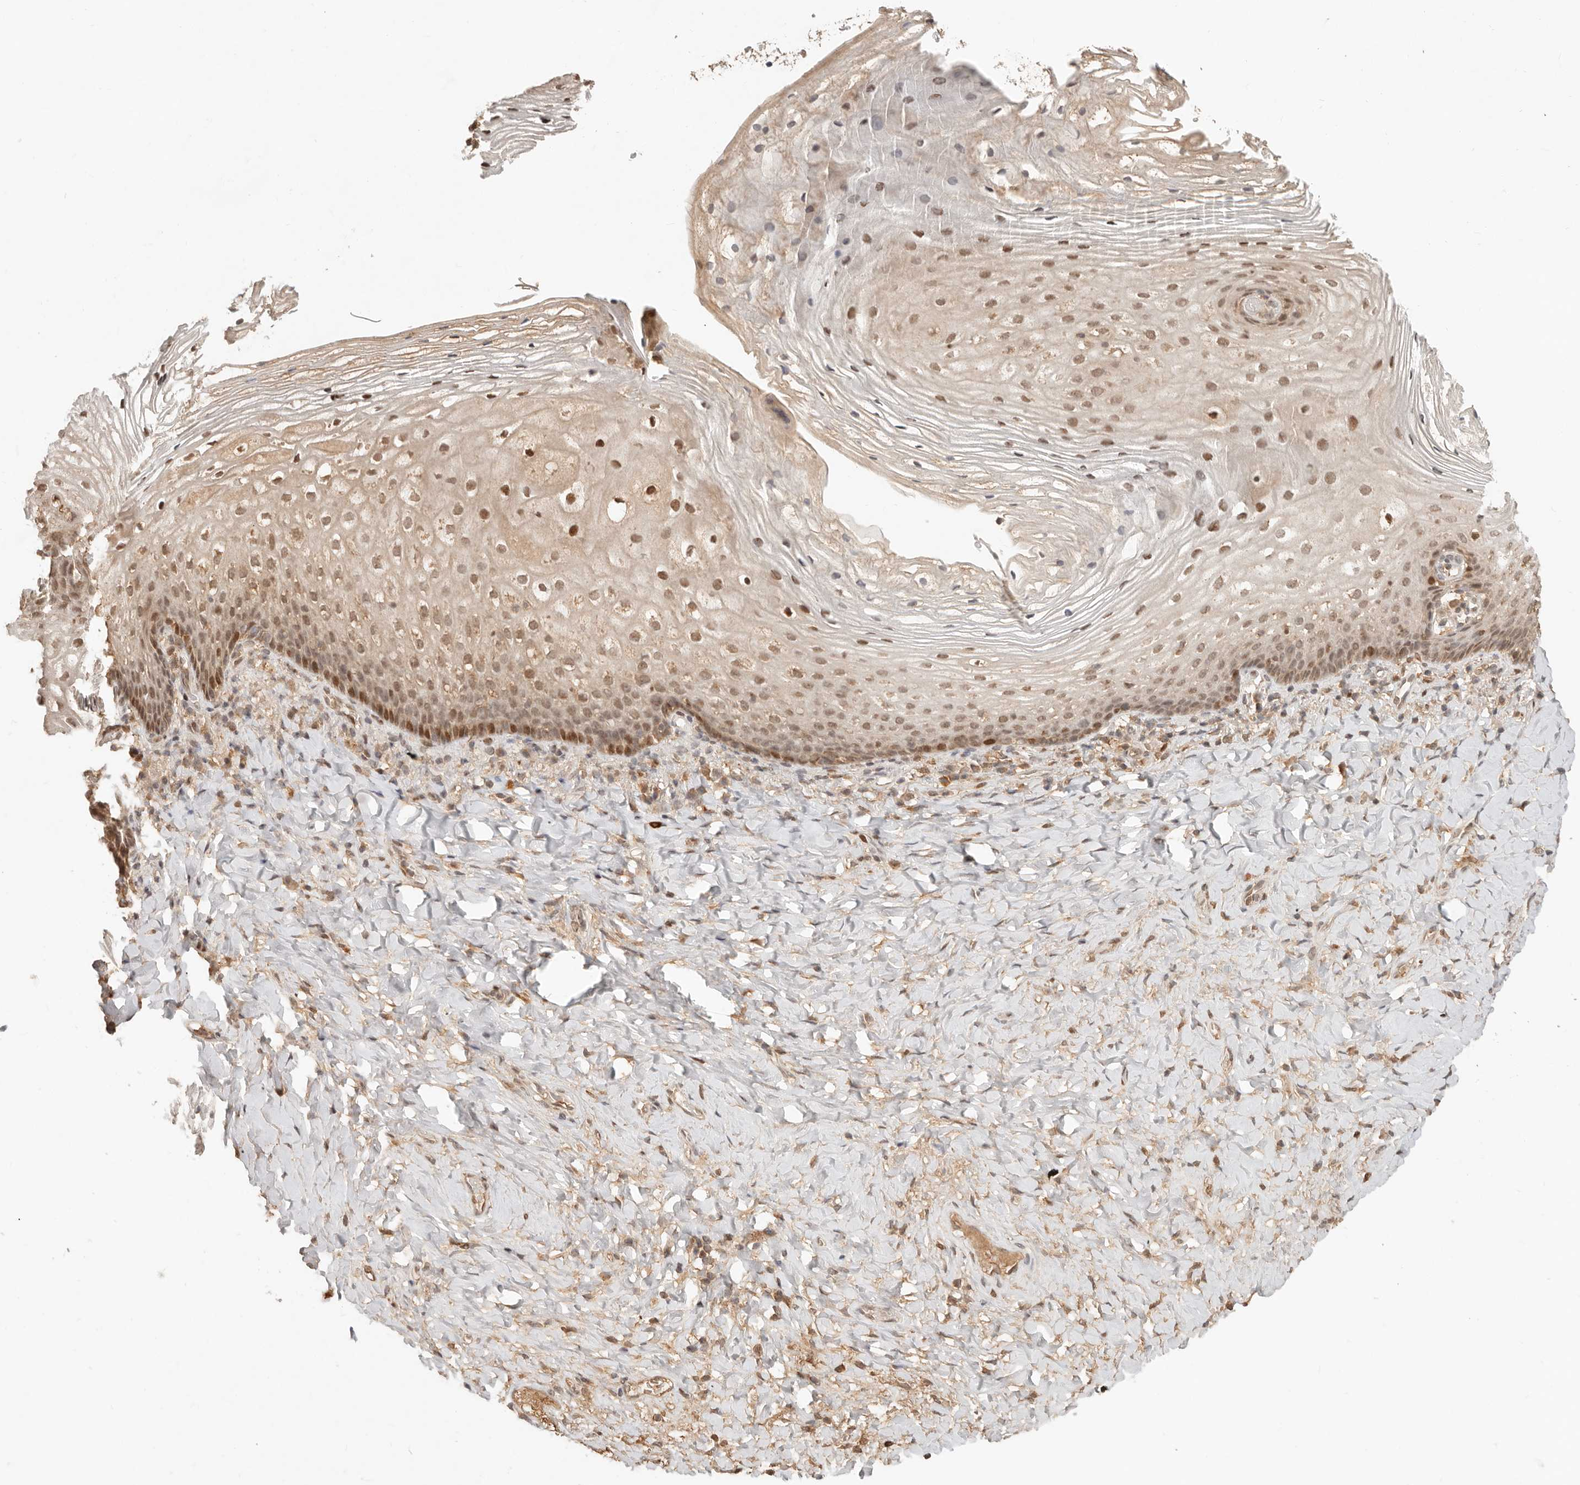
{"staining": {"intensity": "moderate", "quantity": ">75%", "location": "nuclear"}, "tissue": "vagina", "cell_type": "Squamous epithelial cells", "image_type": "normal", "snomed": [{"axis": "morphology", "description": "Normal tissue, NOS"}, {"axis": "topography", "description": "Vagina"}], "caption": "A high-resolution histopathology image shows IHC staining of benign vagina, which shows moderate nuclear positivity in approximately >75% of squamous epithelial cells.", "gene": "NPAS2", "patient": {"sex": "female", "age": 60}}